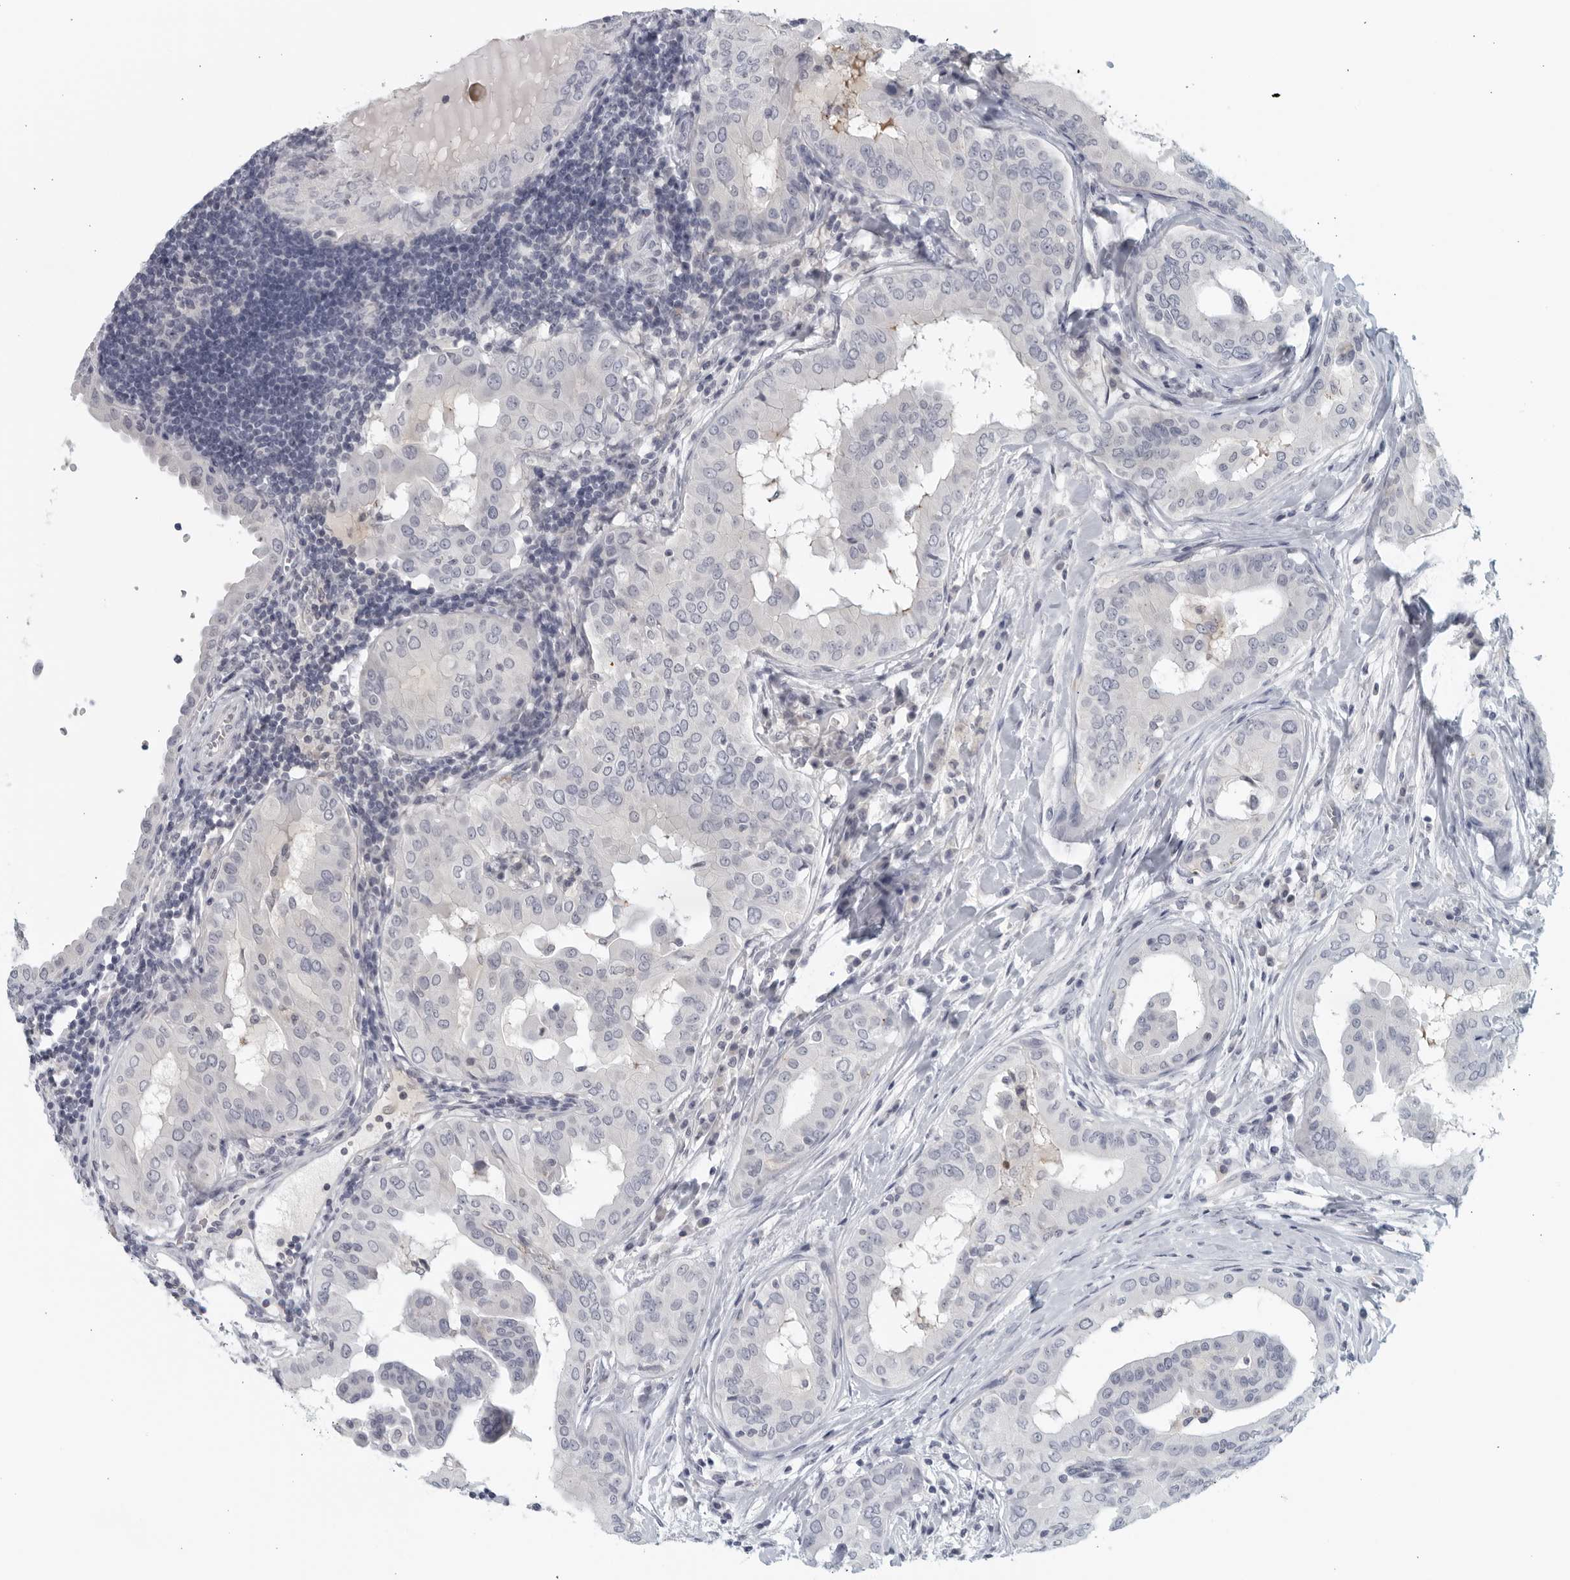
{"staining": {"intensity": "negative", "quantity": "none", "location": "none"}, "tissue": "thyroid cancer", "cell_type": "Tumor cells", "image_type": "cancer", "snomed": [{"axis": "morphology", "description": "Papillary adenocarcinoma, NOS"}, {"axis": "topography", "description": "Thyroid gland"}], "caption": "Thyroid papillary adenocarcinoma stained for a protein using IHC shows no positivity tumor cells.", "gene": "MATN1", "patient": {"sex": "male", "age": 33}}